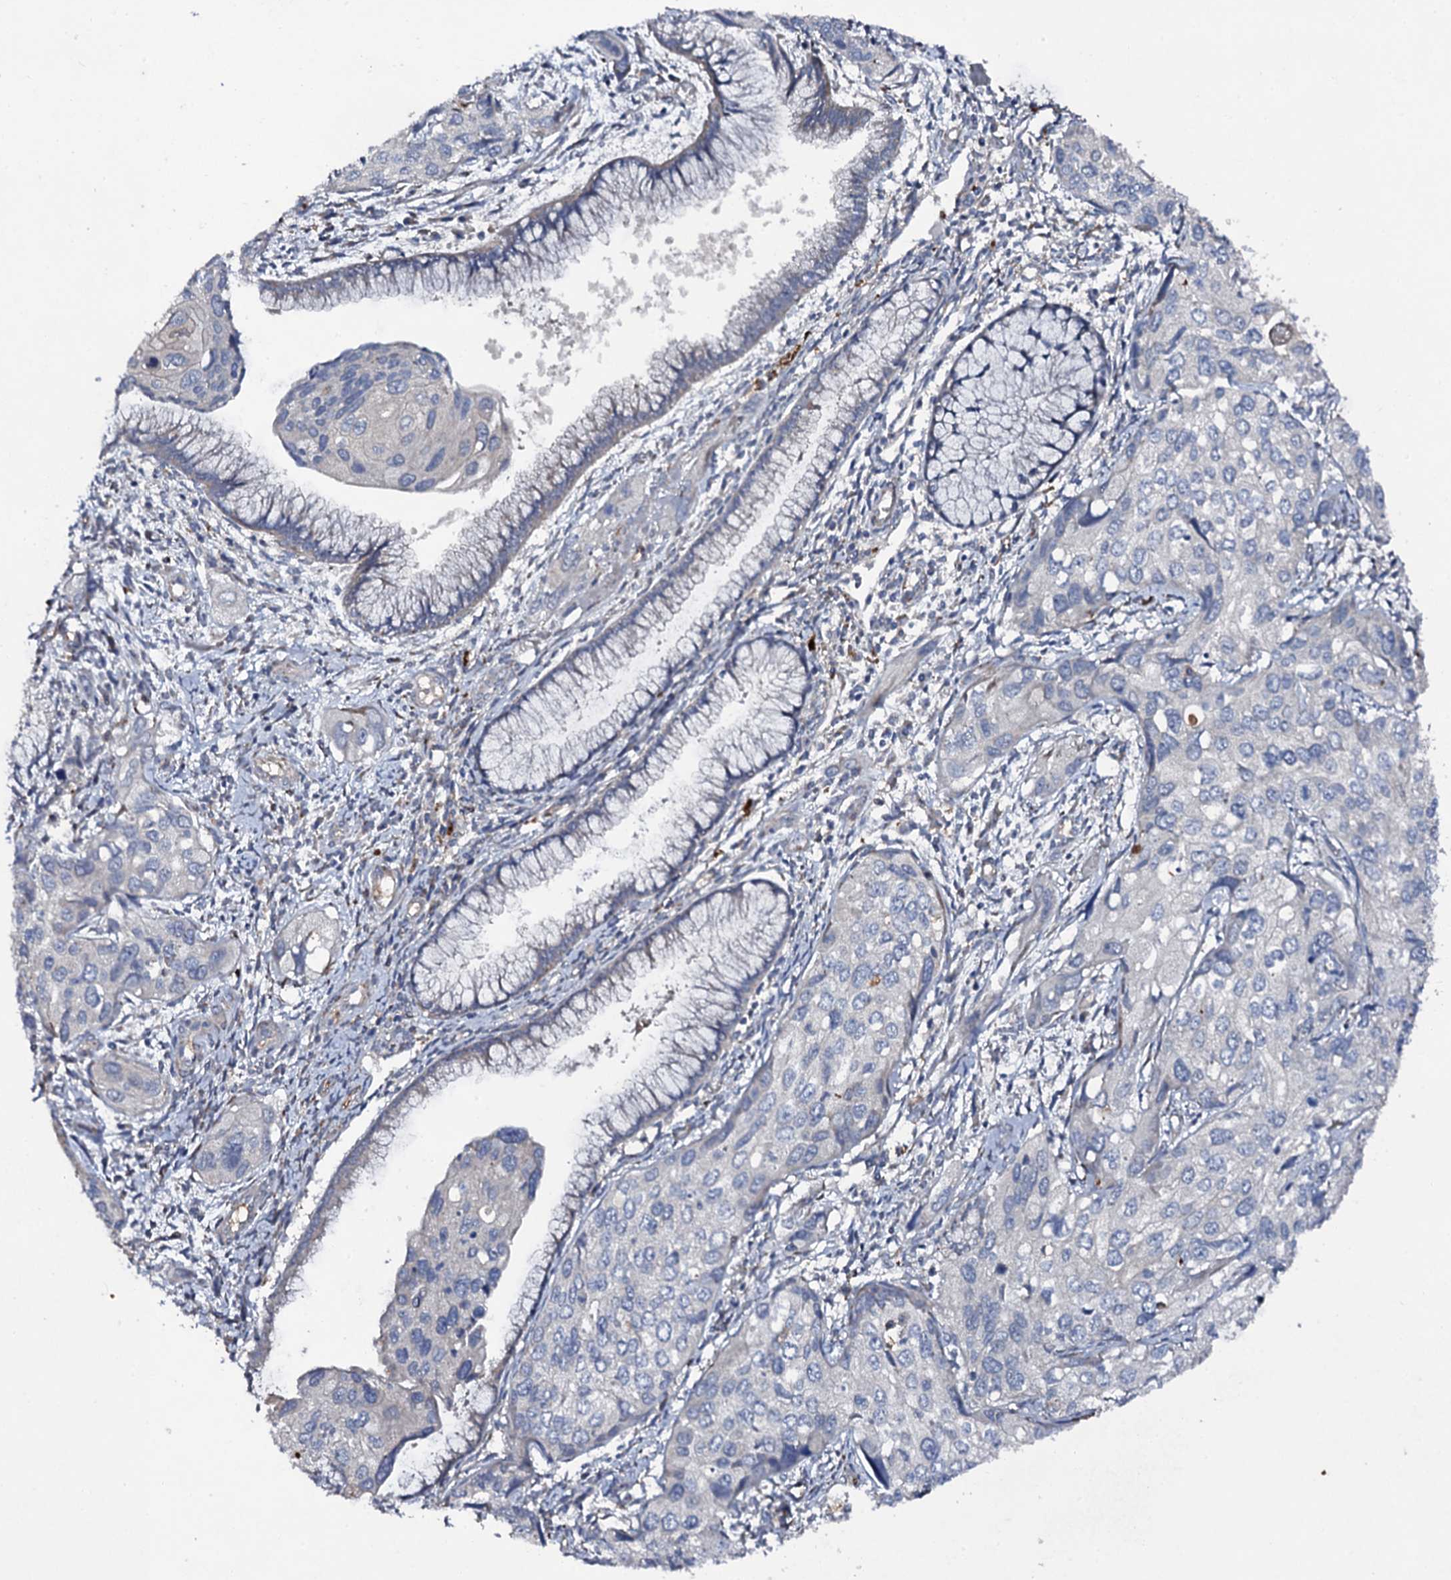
{"staining": {"intensity": "negative", "quantity": "none", "location": "none"}, "tissue": "cervical cancer", "cell_type": "Tumor cells", "image_type": "cancer", "snomed": [{"axis": "morphology", "description": "Squamous cell carcinoma, NOS"}, {"axis": "topography", "description": "Cervix"}], "caption": "High power microscopy histopathology image of an immunohistochemistry image of cervical squamous cell carcinoma, revealing no significant positivity in tumor cells.", "gene": "LRRC28", "patient": {"sex": "female", "age": 55}}